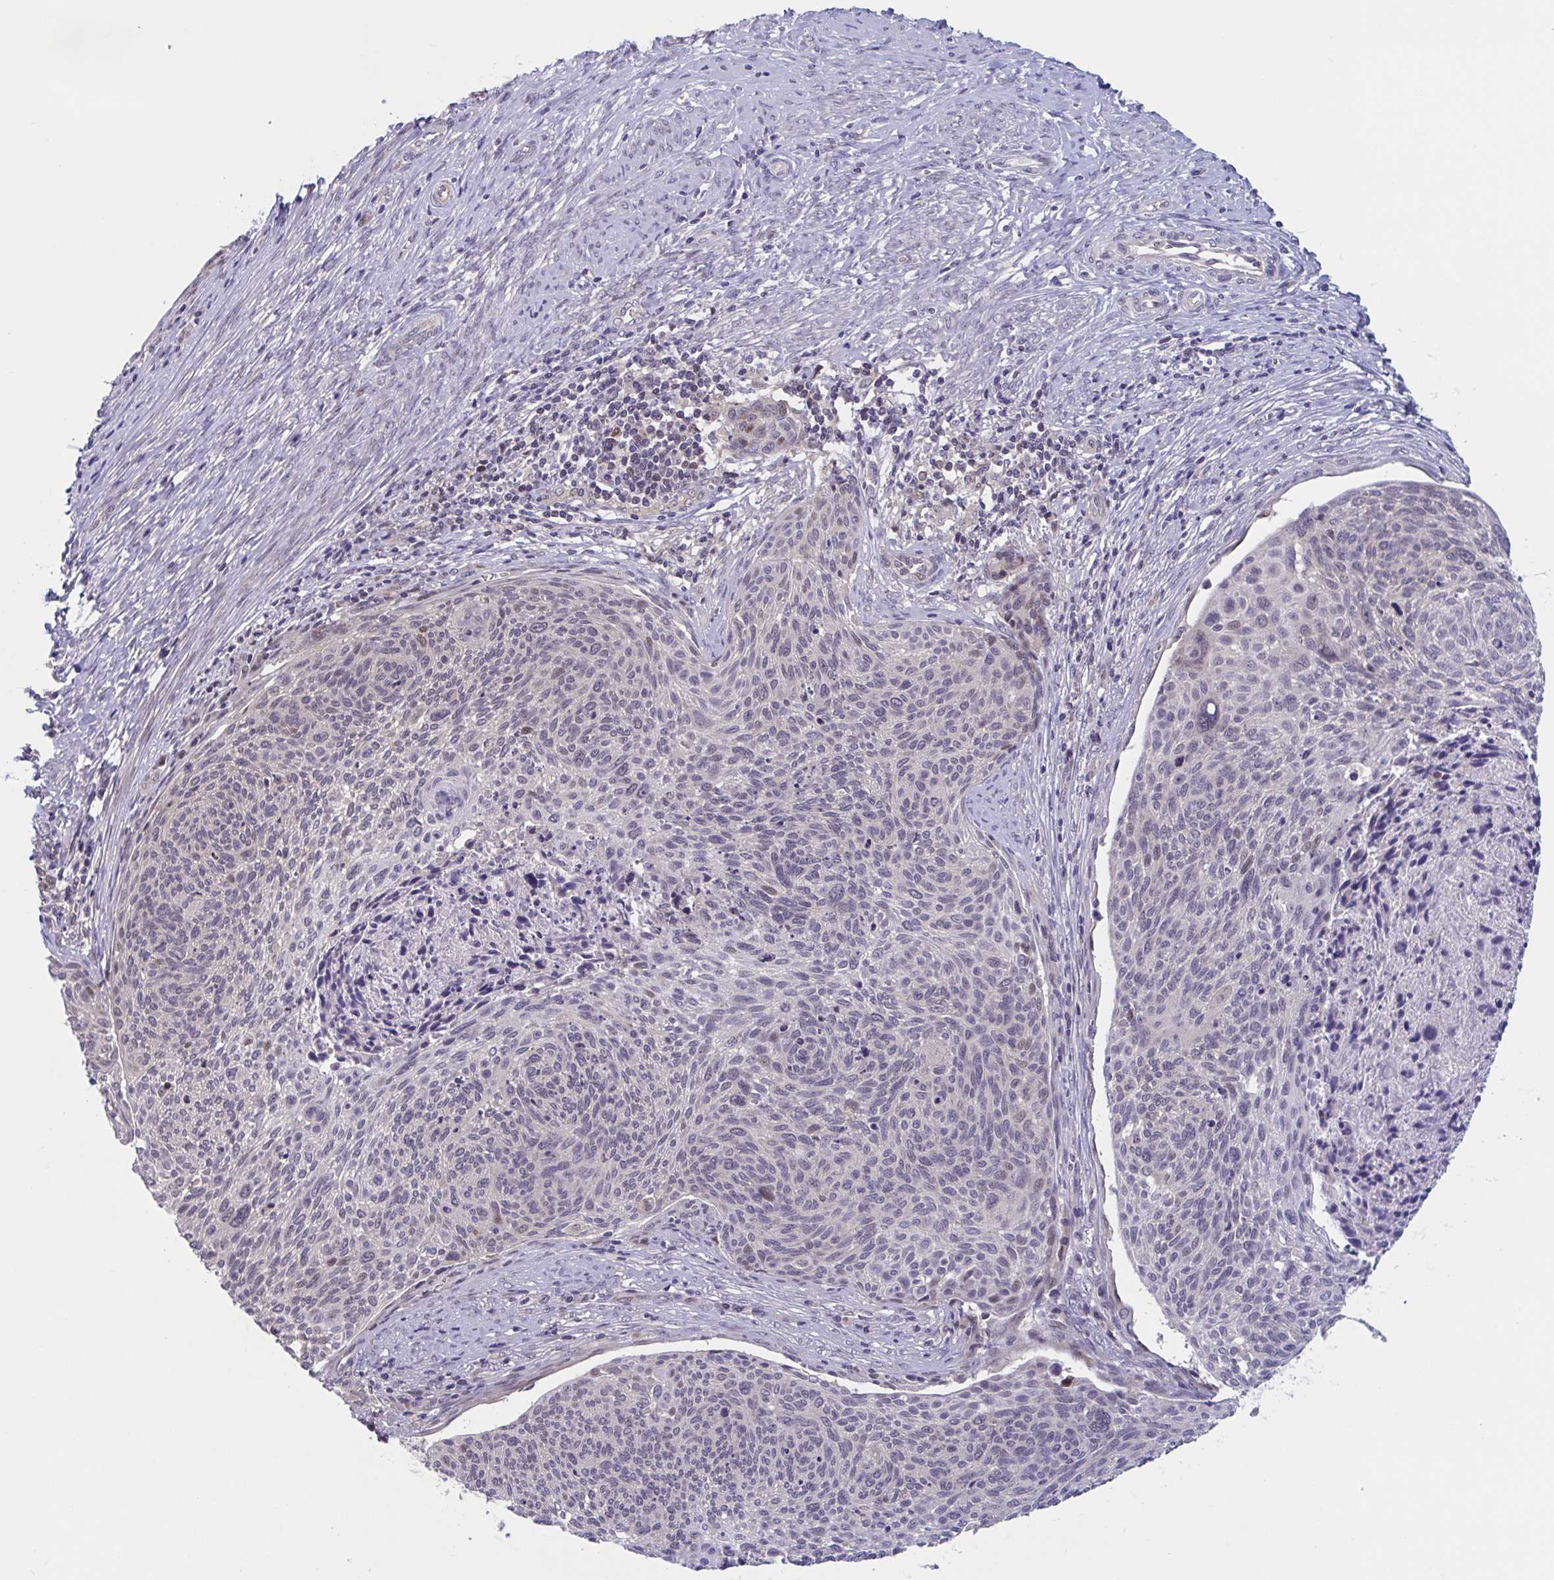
{"staining": {"intensity": "moderate", "quantity": "<25%", "location": "nuclear"}, "tissue": "cervical cancer", "cell_type": "Tumor cells", "image_type": "cancer", "snomed": [{"axis": "morphology", "description": "Squamous cell carcinoma, NOS"}, {"axis": "topography", "description": "Cervix"}], "caption": "High-power microscopy captured an IHC image of cervical squamous cell carcinoma, revealing moderate nuclear staining in approximately <25% of tumor cells.", "gene": "RIOK1", "patient": {"sex": "female", "age": 49}}